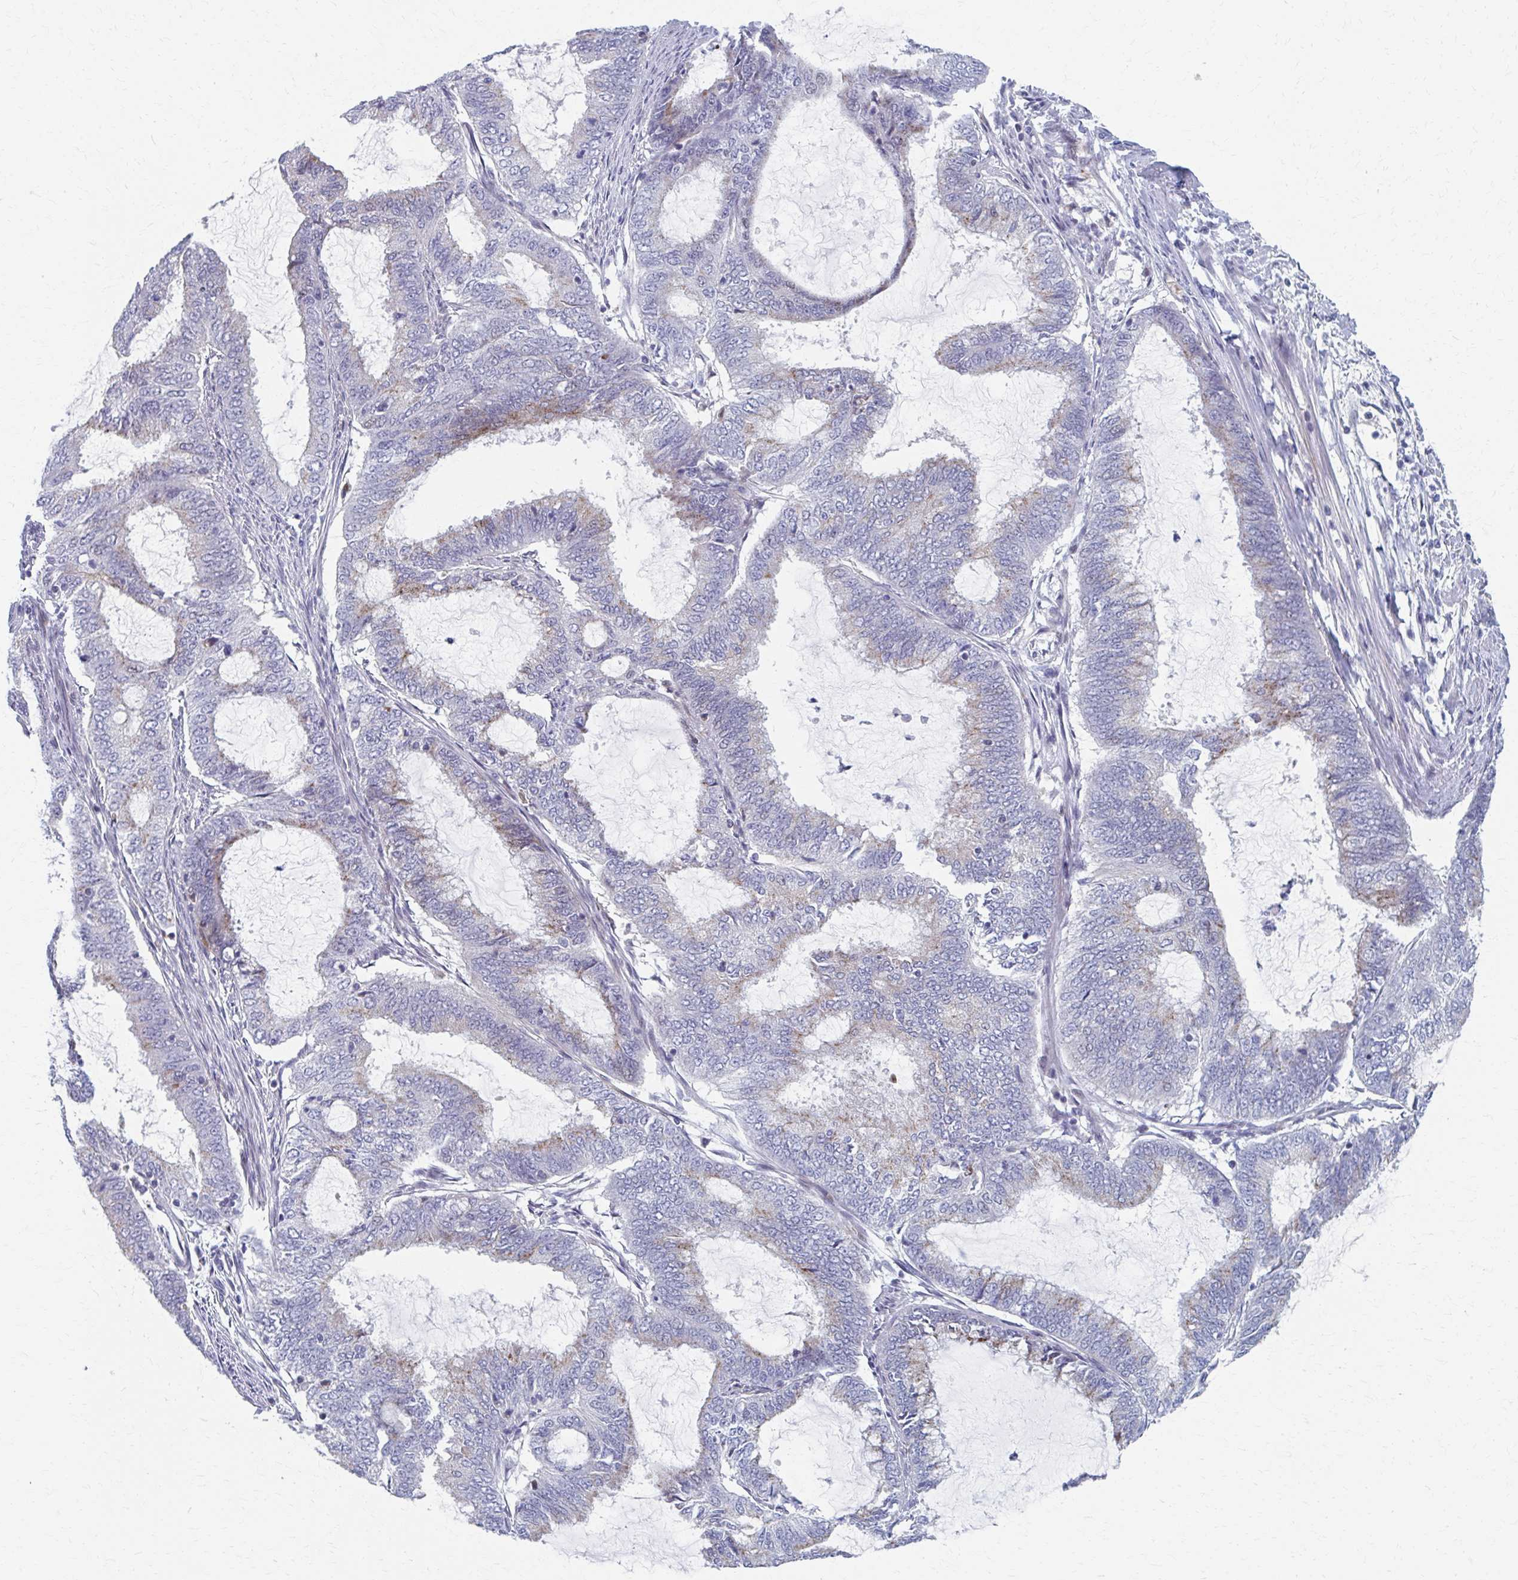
{"staining": {"intensity": "weak", "quantity": "<25%", "location": "cytoplasmic/membranous"}, "tissue": "endometrial cancer", "cell_type": "Tumor cells", "image_type": "cancer", "snomed": [{"axis": "morphology", "description": "Adenocarcinoma, NOS"}, {"axis": "topography", "description": "Endometrium"}], "caption": "This is an IHC micrograph of endometrial cancer (adenocarcinoma). There is no expression in tumor cells.", "gene": "ABHD16B", "patient": {"sex": "female", "age": 51}}